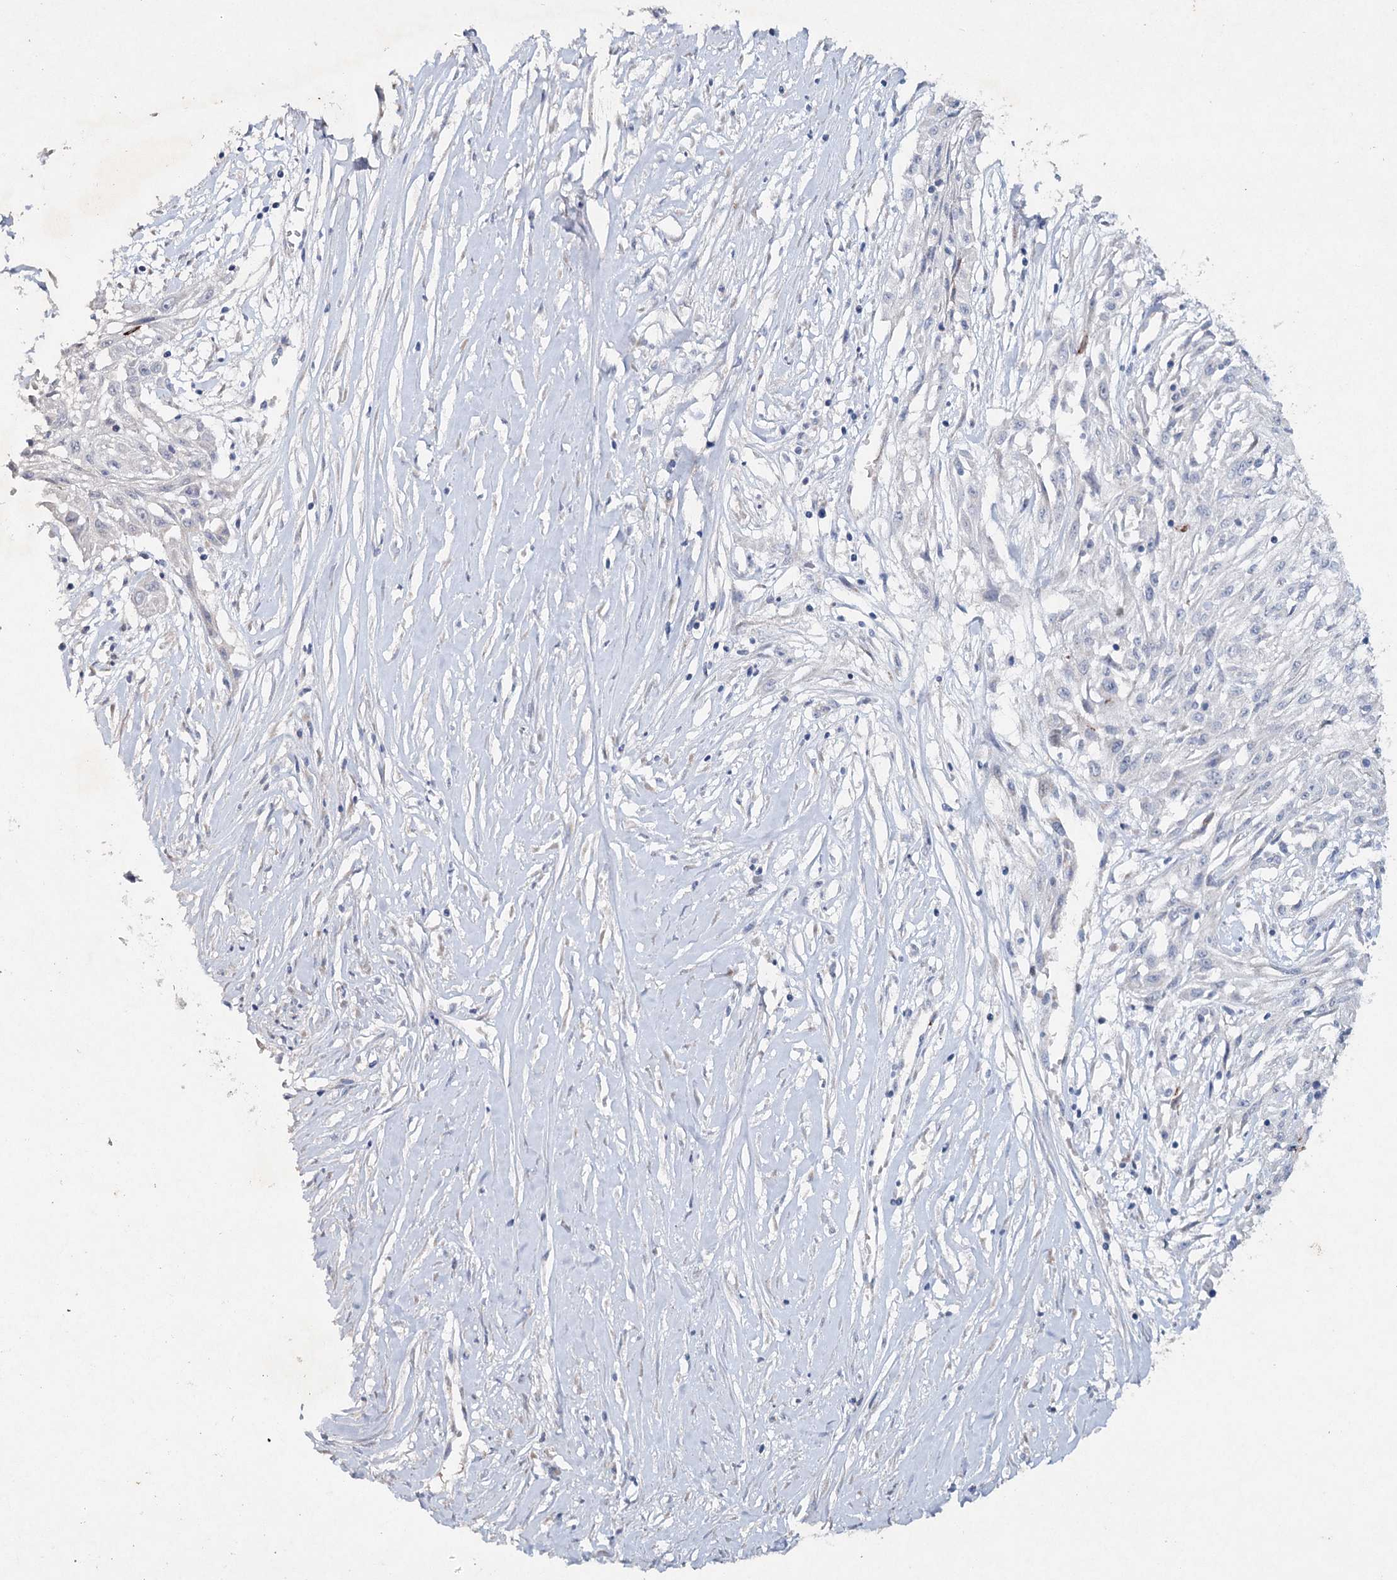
{"staining": {"intensity": "negative", "quantity": "none", "location": "none"}, "tissue": "skin cancer", "cell_type": "Tumor cells", "image_type": "cancer", "snomed": [{"axis": "morphology", "description": "Squamous cell carcinoma, NOS"}, {"axis": "morphology", "description": "Squamous cell carcinoma, metastatic, NOS"}, {"axis": "topography", "description": "Skin"}, {"axis": "topography", "description": "Lymph node"}], "caption": "A high-resolution image shows immunohistochemistry (IHC) staining of skin metastatic squamous cell carcinoma, which exhibits no significant staining in tumor cells.", "gene": "RFX6", "patient": {"sex": "male", "age": 75}}